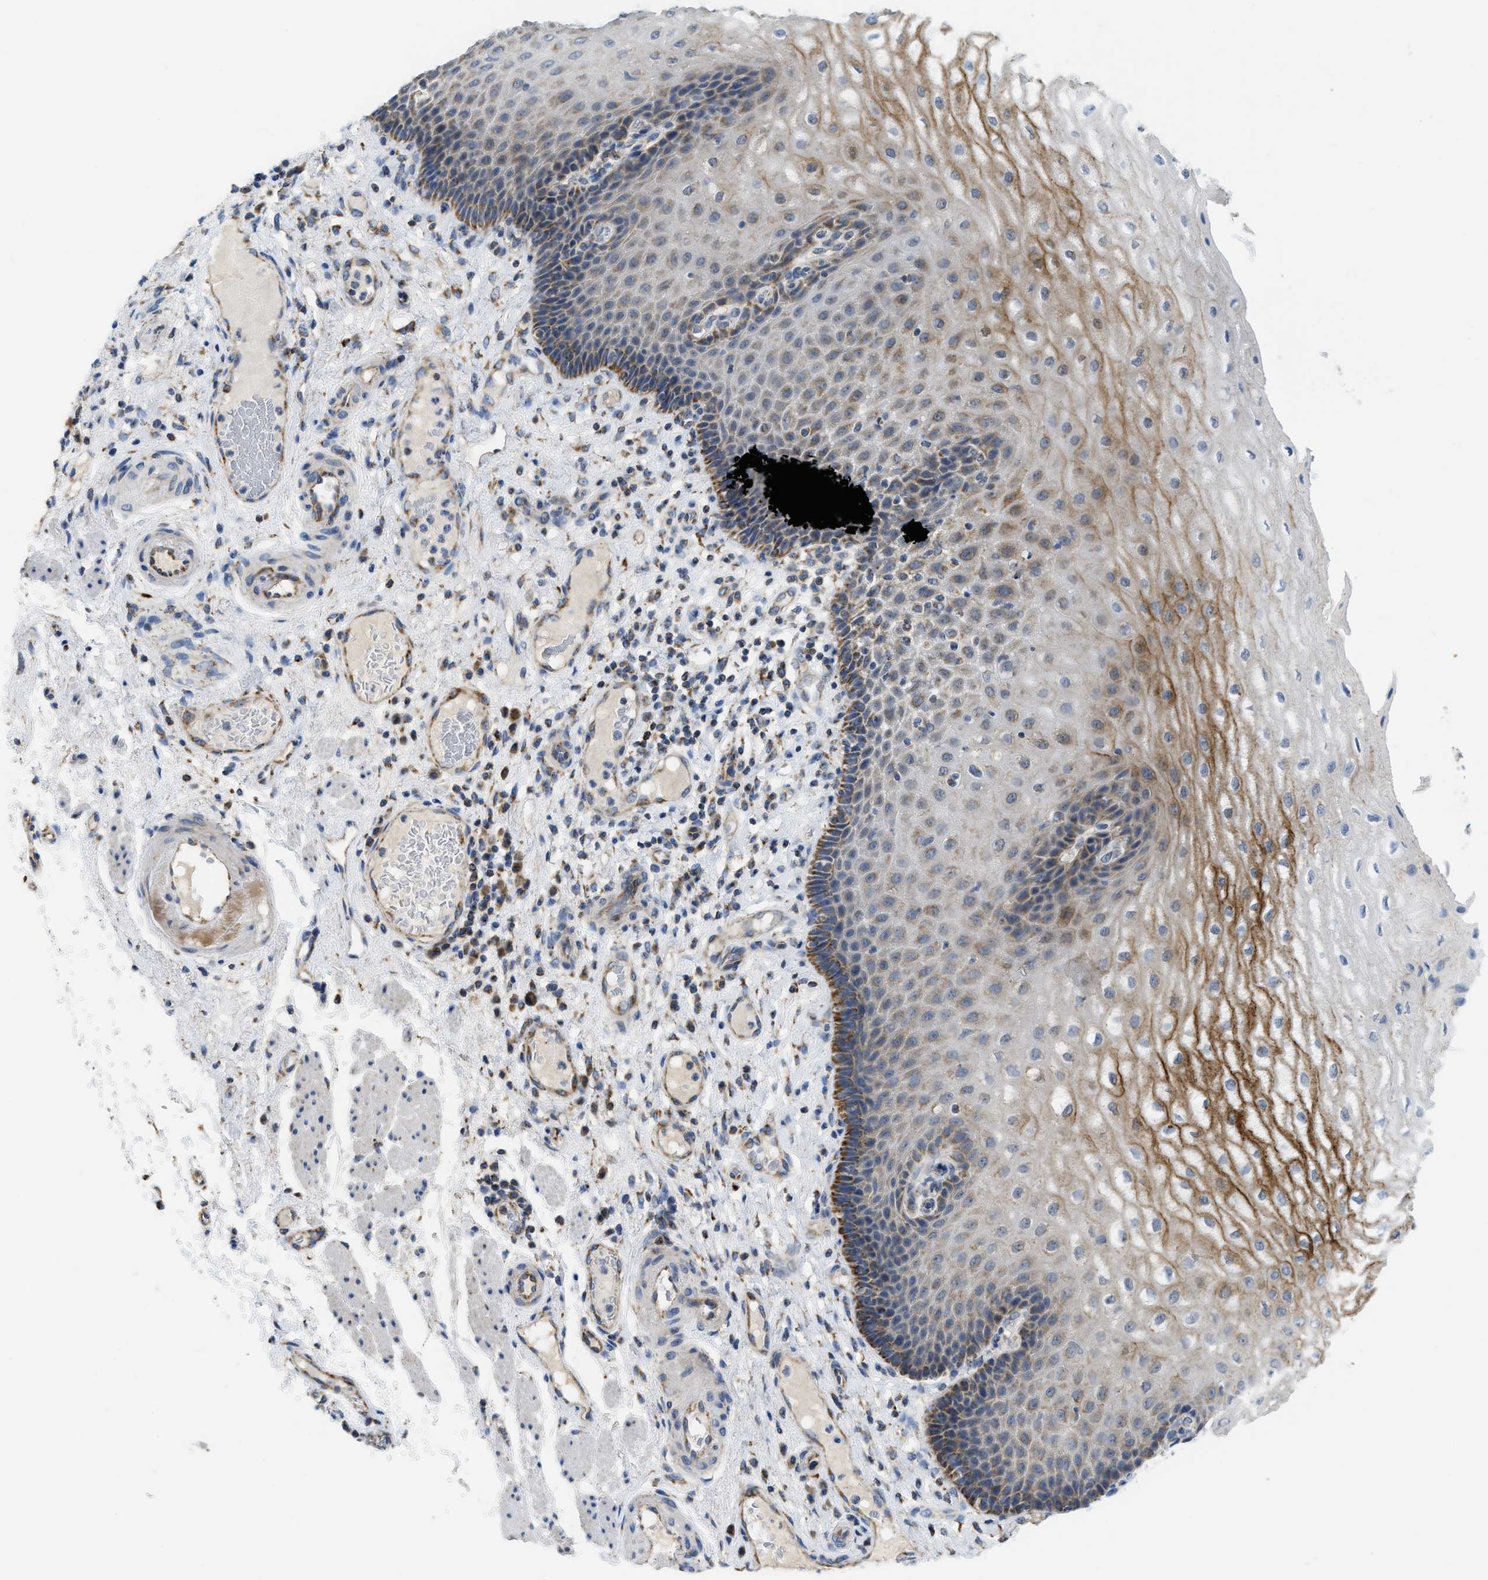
{"staining": {"intensity": "moderate", "quantity": ">75%", "location": "cytoplasmic/membranous"}, "tissue": "esophagus", "cell_type": "Squamous epithelial cells", "image_type": "normal", "snomed": [{"axis": "morphology", "description": "Normal tissue, NOS"}, {"axis": "topography", "description": "Esophagus"}], "caption": "Brown immunohistochemical staining in unremarkable human esophagus exhibits moderate cytoplasmic/membranous expression in about >75% of squamous epithelial cells. (Stains: DAB (3,3'-diaminobenzidine) in brown, nuclei in blue, Microscopy: brightfield microscopy at high magnification).", "gene": "GATD3", "patient": {"sex": "male", "age": 54}}